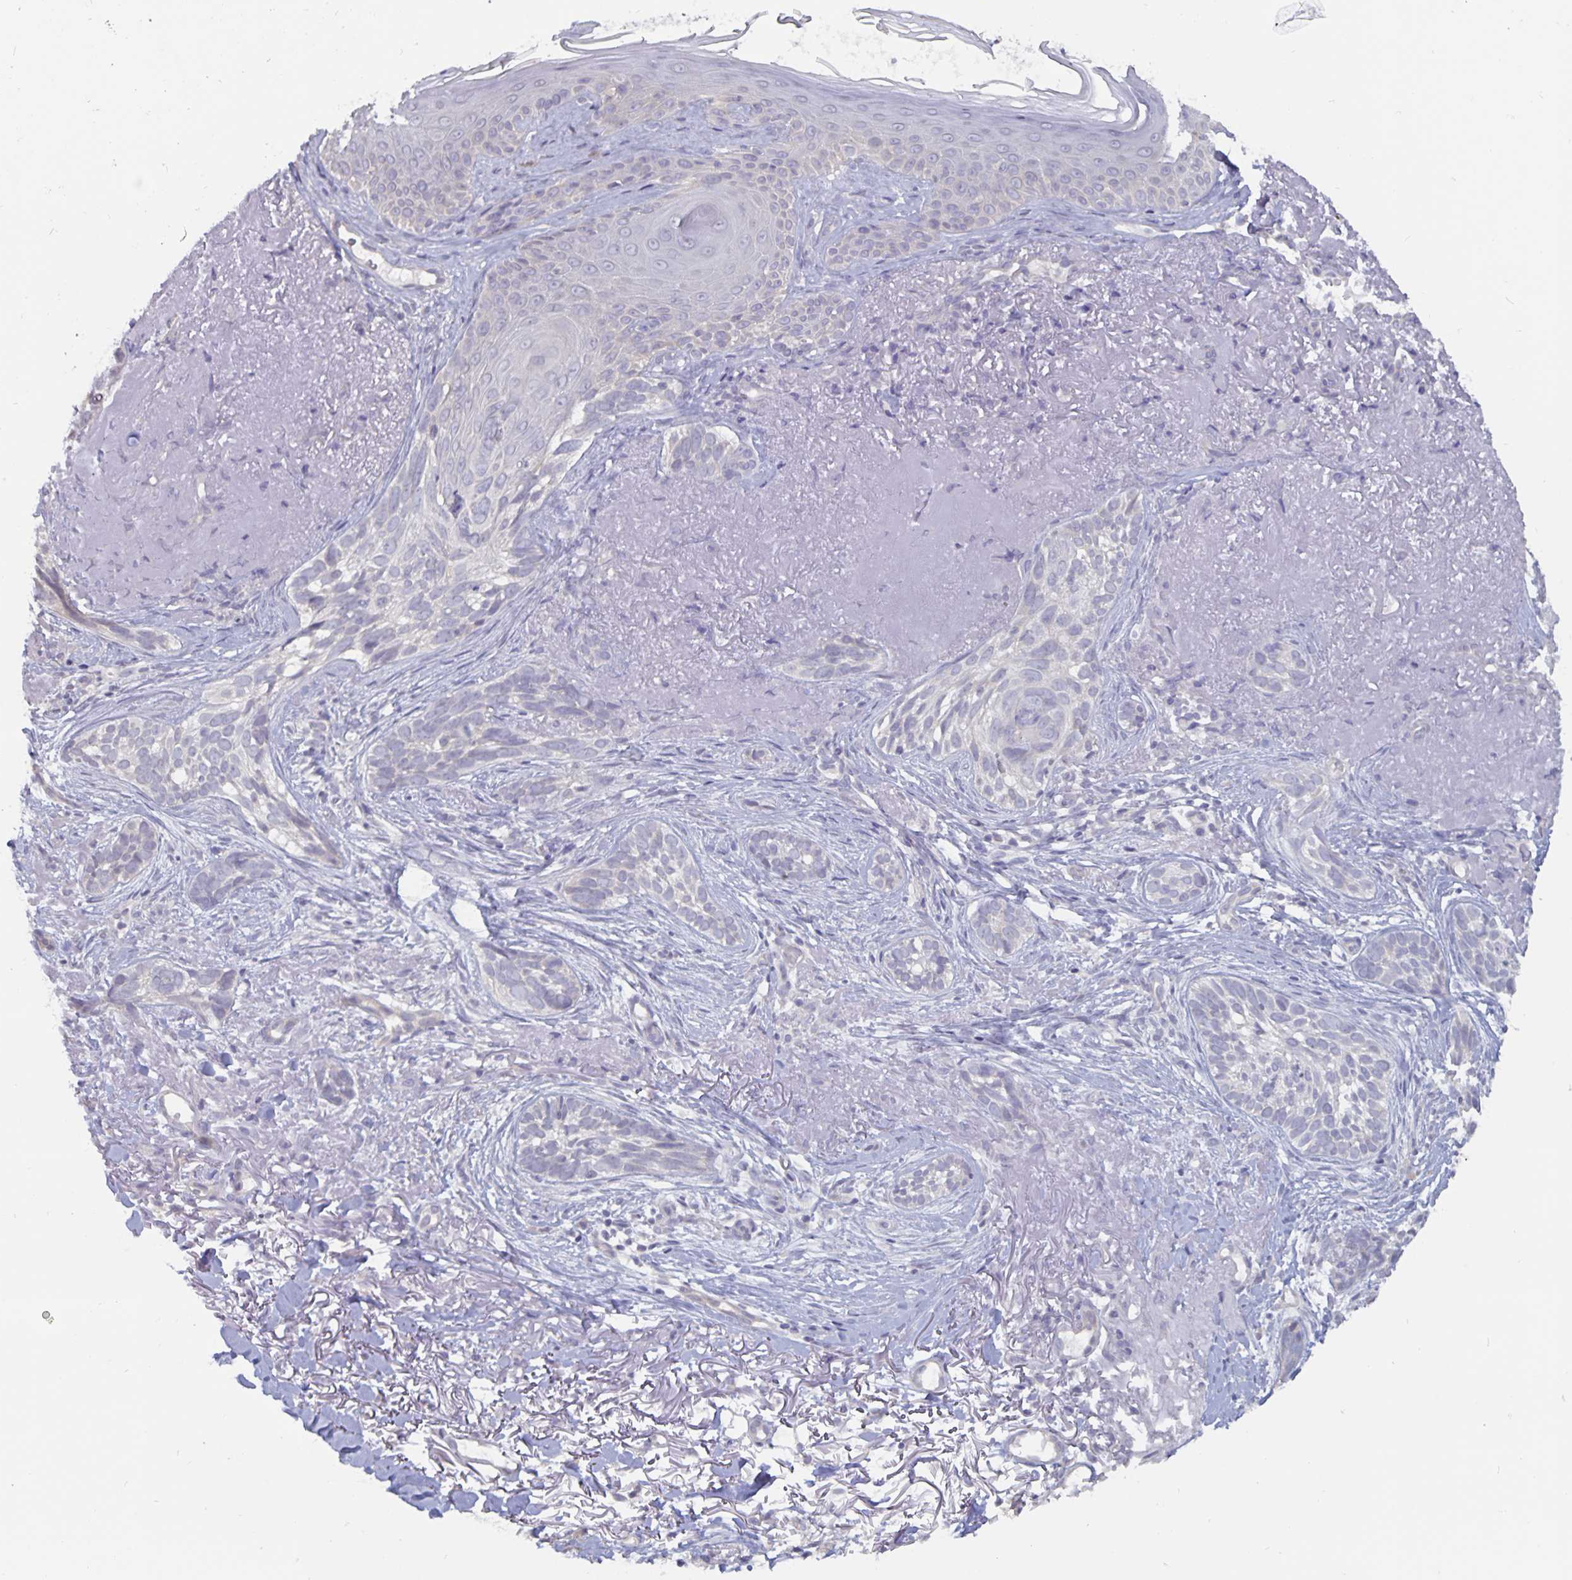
{"staining": {"intensity": "negative", "quantity": "none", "location": "none"}, "tissue": "skin cancer", "cell_type": "Tumor cells", "image_type": "cancer", "snomed": [{"axis": "morphology", "description": "Basal cell carcinoma"}, {"axis": "morphology", "description": "BCC, high aggressive"}, {"axis": "topography", "description": "Skin"}], "caption": "An image of human skin bcc,  high aggressive is negative for staining in tumor cells.", "gene": "PLCB3", "patient": {"sex": "female", "age": 86}}